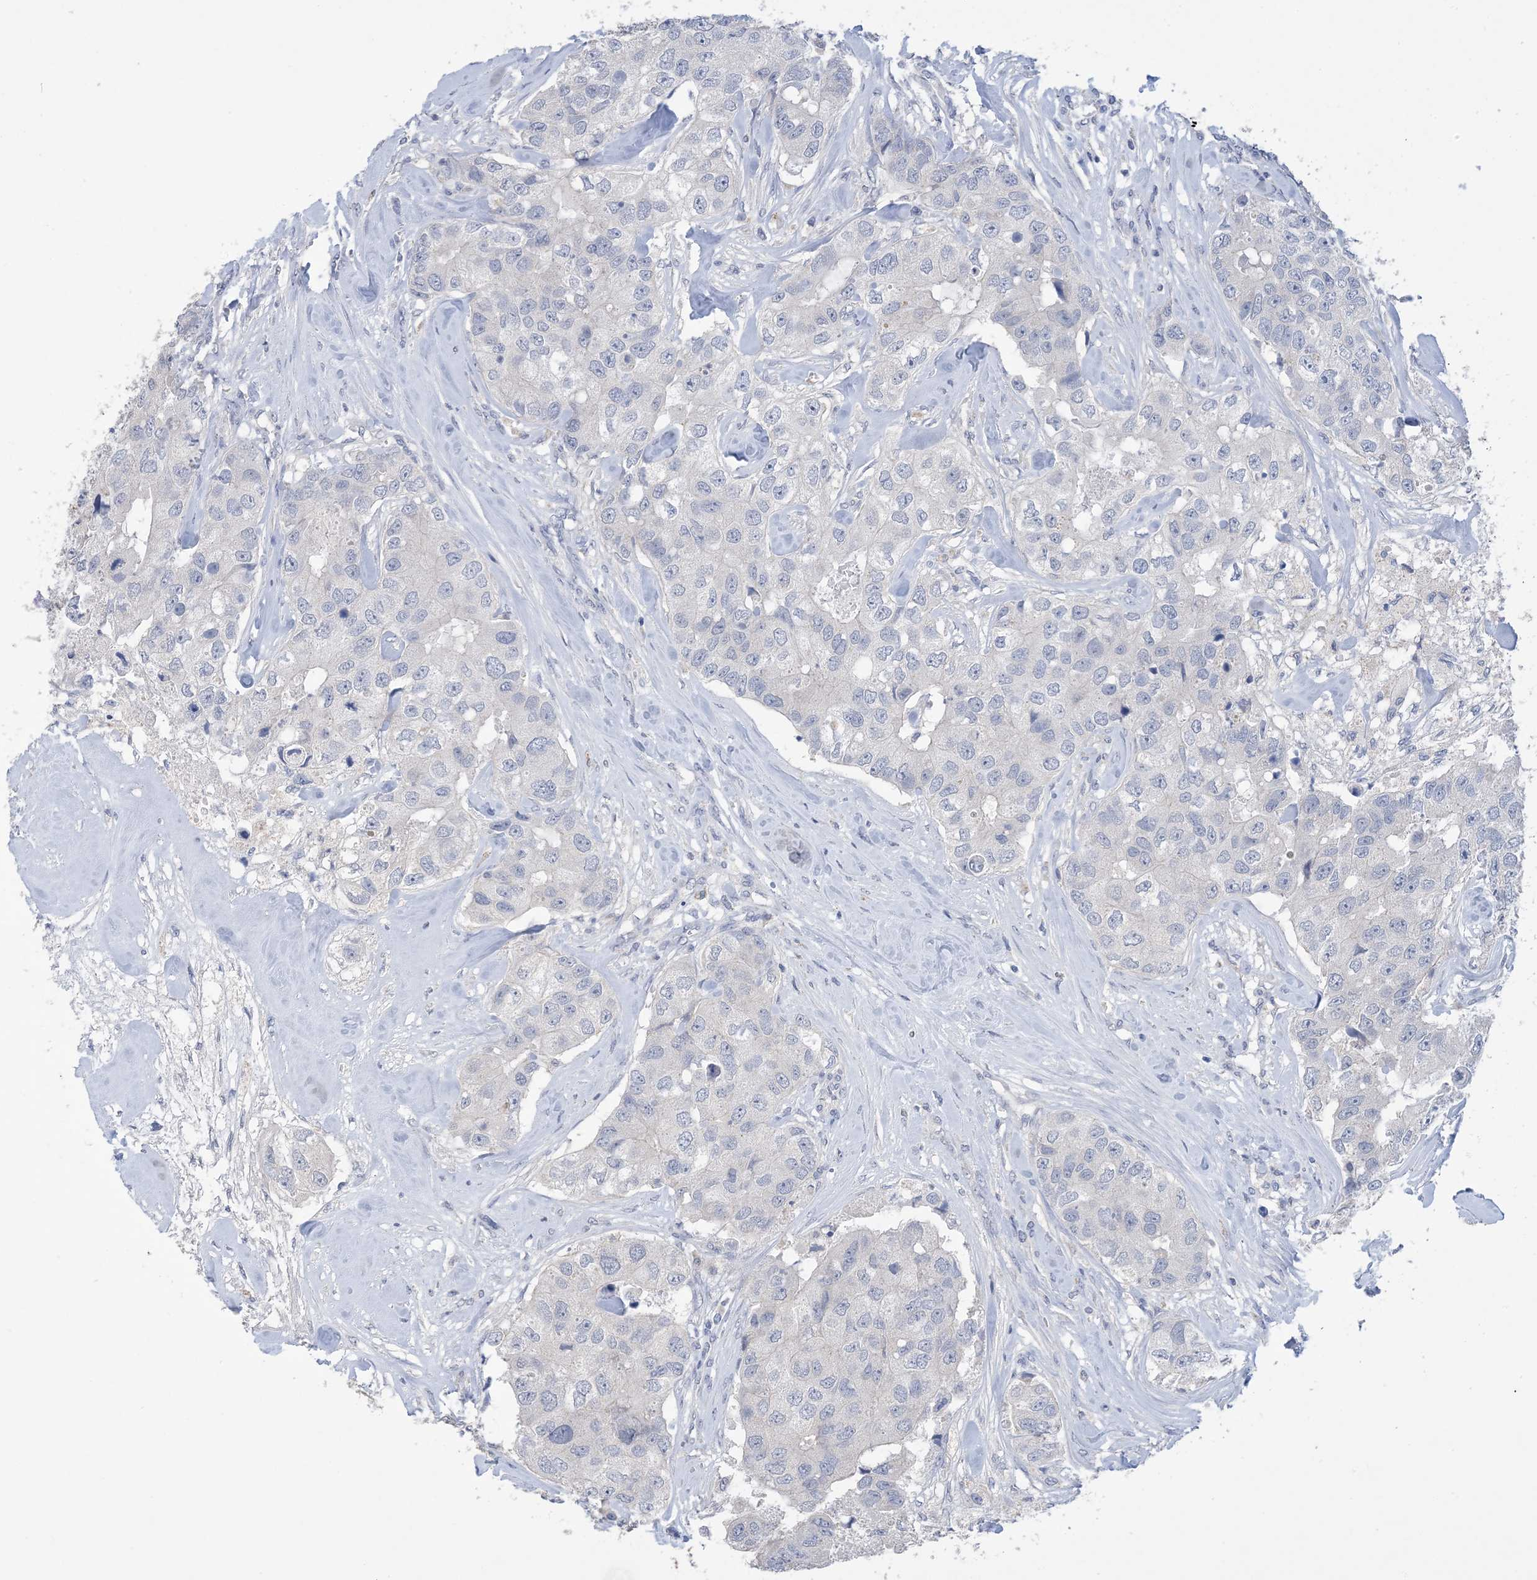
{"staining": {"intensity": "negative", "quantity": "none", "location": "none"}, "tissue": "breast cancer", "cell_type": "Tumor cells", "image_type": "cancer", "snomed": [{"axis": "morphology", "description": "Duct carcinoma"}, {"axis": "topography", "description": "Breast"}], "caption": "High magnification brightfield microscopy of intraductal carcinoma (breast) stained with DAB (3,3'-diaminobenzidine) (brown) and counterstained with hematoxylin (blue): tumor cells show no significant staining.", "gene": "DSC3", "patient": {"sex": "female", "age": 62}}